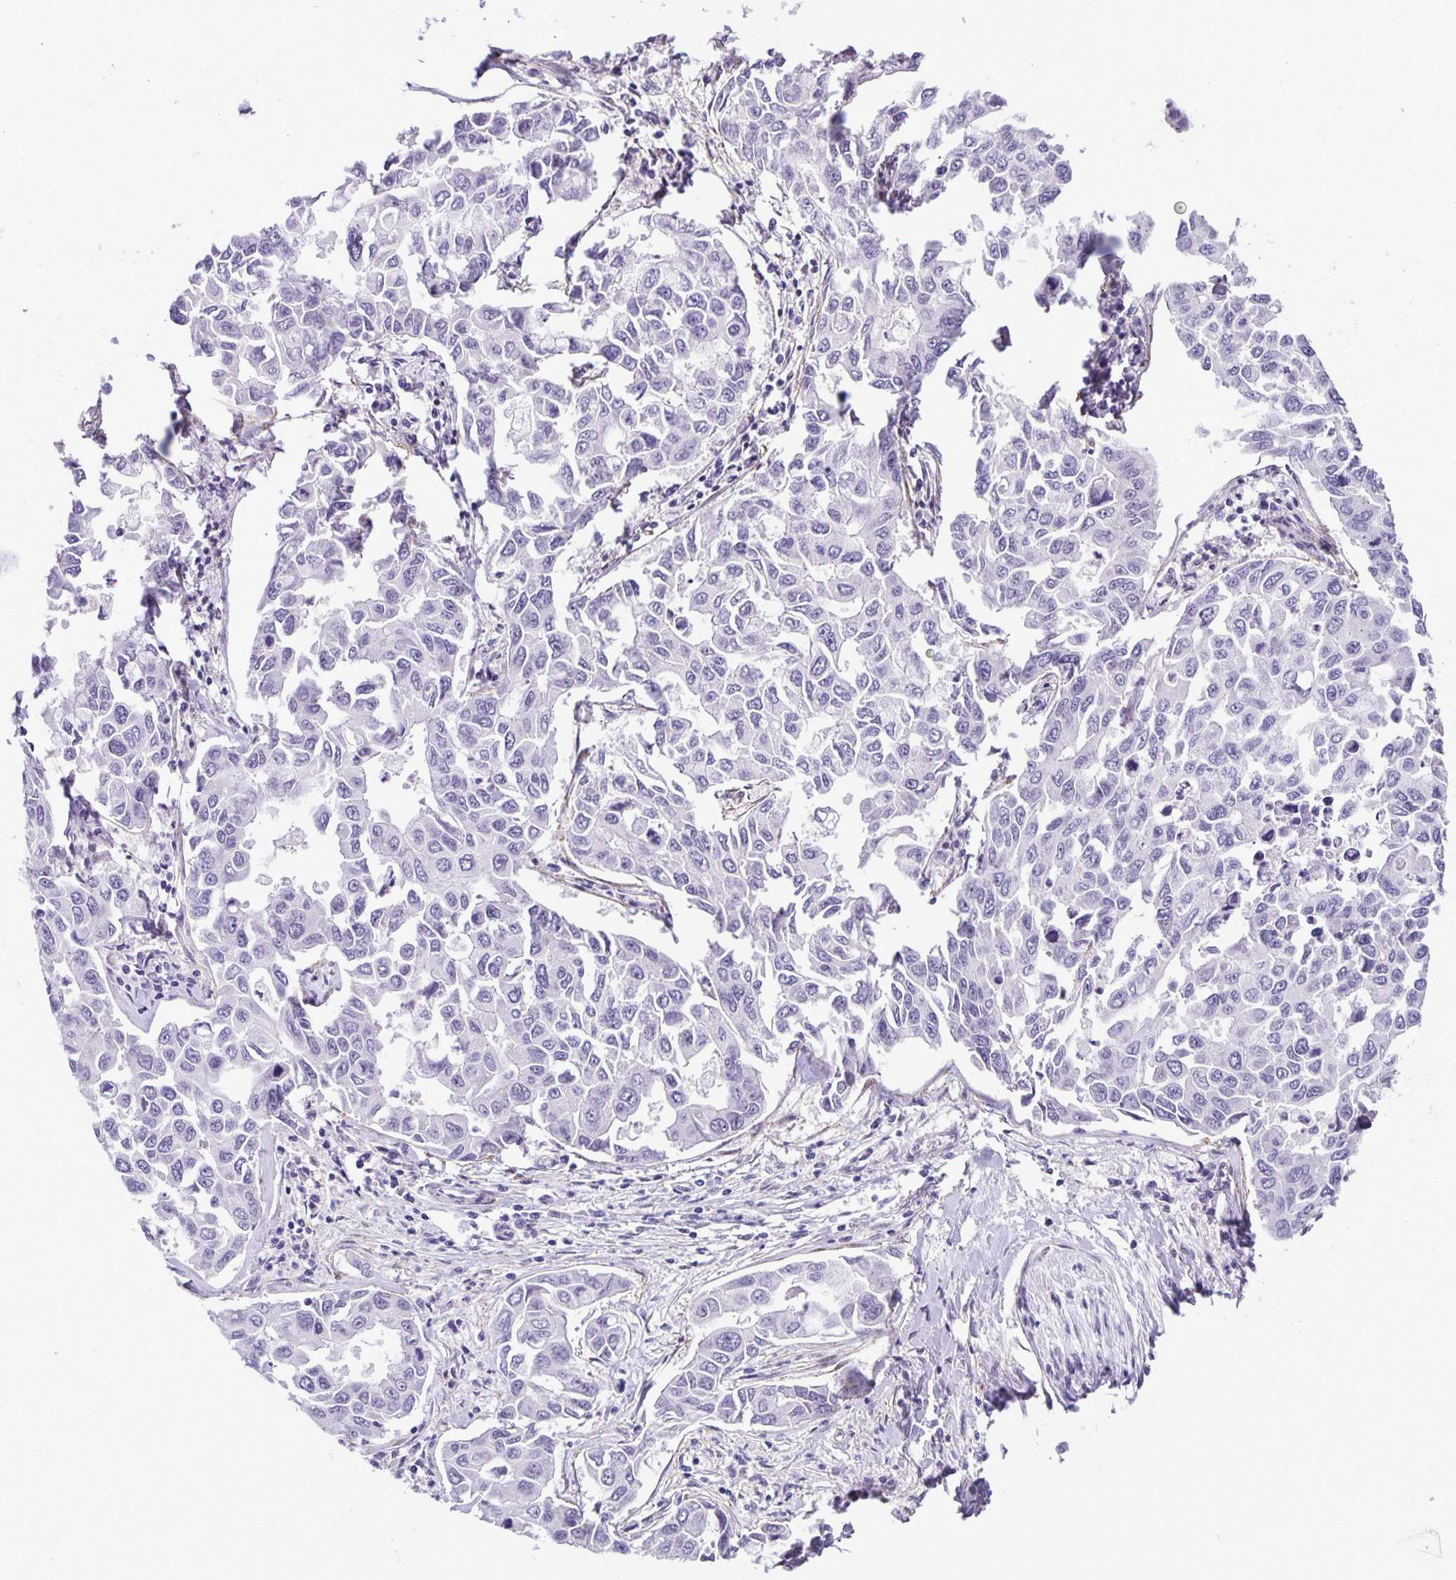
{"staining": {"intensity": "negative", "quantity": "none", "location": "none"}, "tissue": "lung cancer", "cell_type": "Tumor cells", "image_type": "cancer", "snomed": [{"axis": "morphology", "description": "Adenocarcinoma, NOS"}, {"axis": "topography", "description": "Lung"}], "caption": "This is an IHC image of lung cancer. There is no staining in tumor cells.", "gene": "FOSL2", "patient": {"sex": "male", "age": 64}}